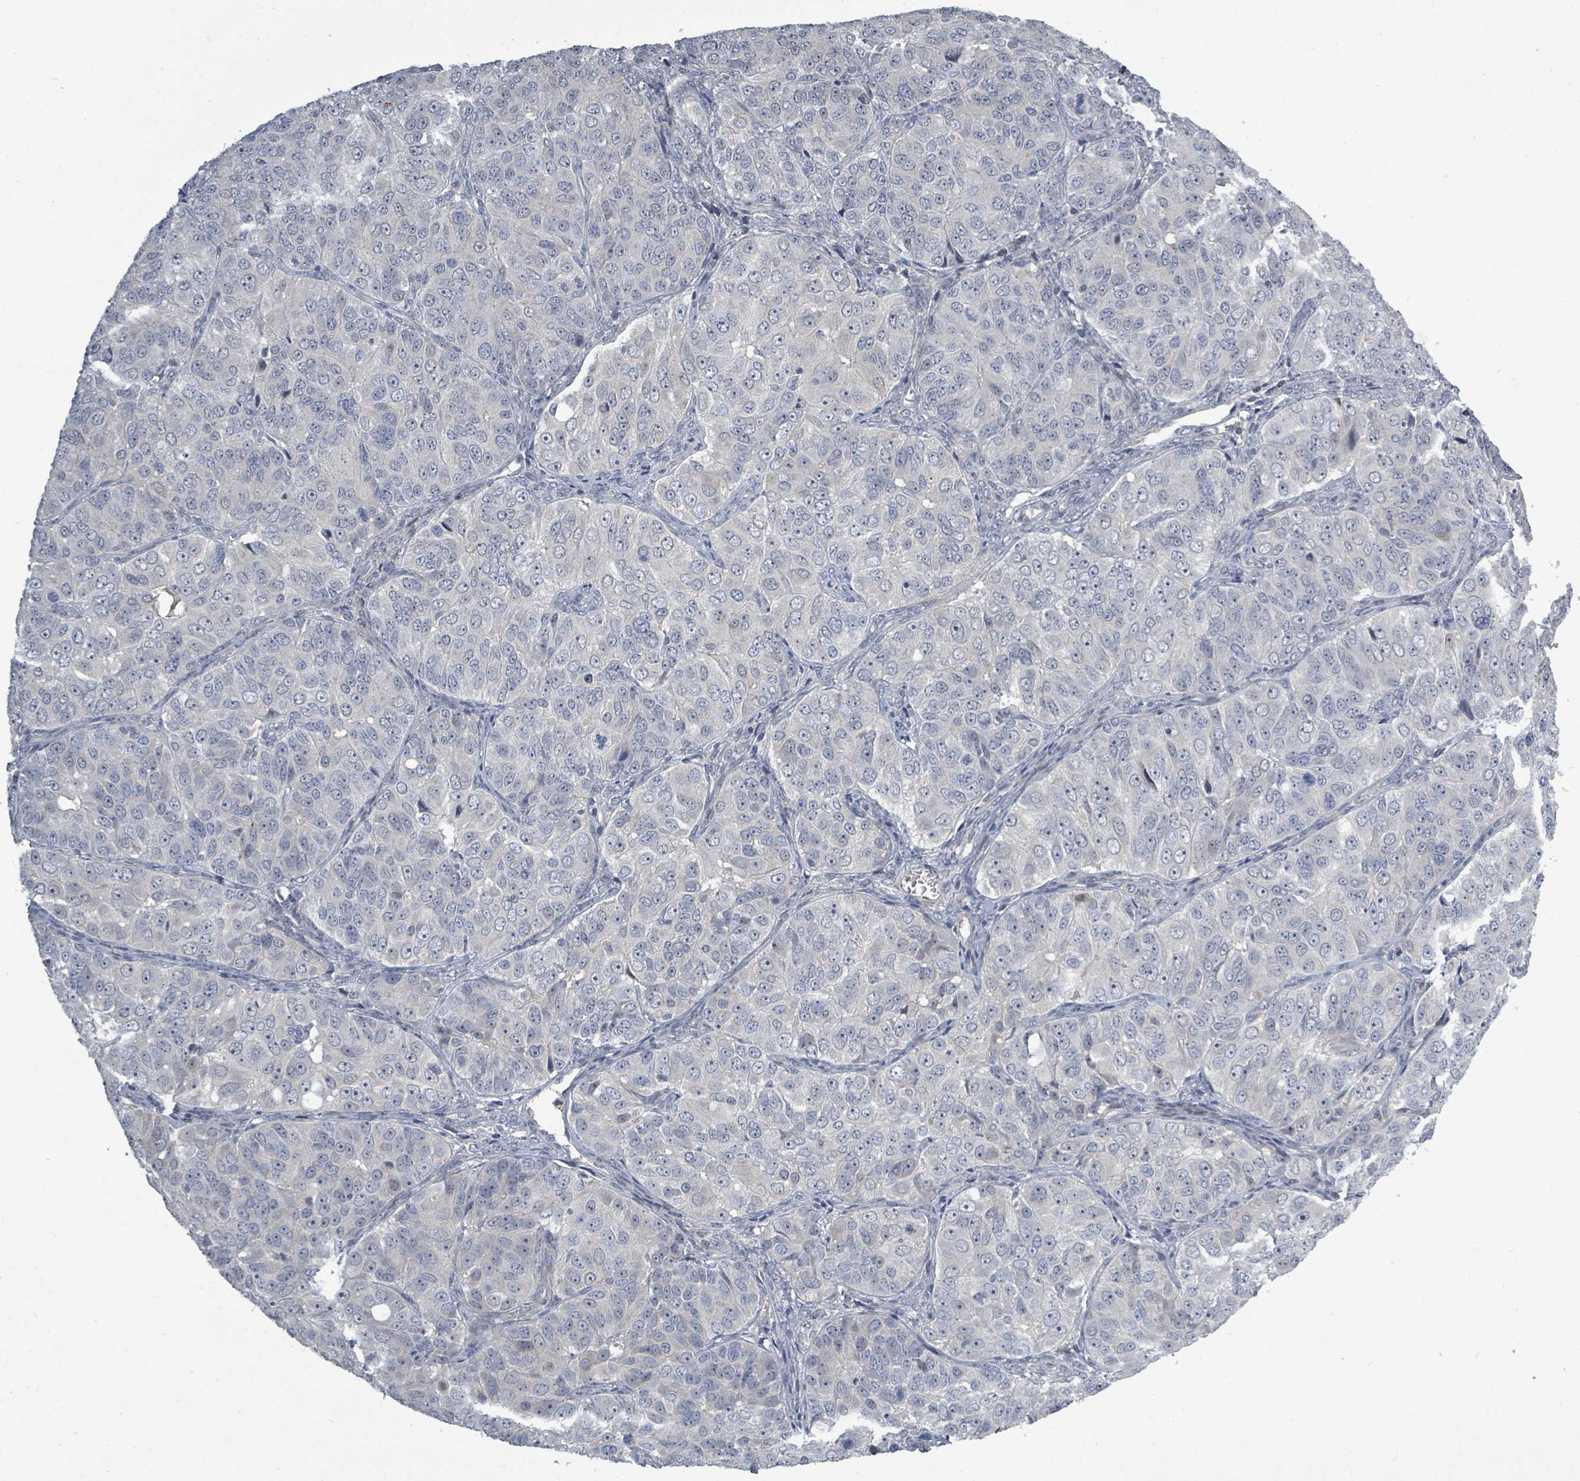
{"staining": {"intensity": "negative", "quantity": "none", "location": "none"}, "tissue": "ovarian cancer", "cell_type": "Tumor cells", "image_type": "cancer", "snomed": [{"axis": "morphology", "description": "Carcinoma, endometroid"}, {"axis": "topography", "description": "Ovary"}], "caption": "Protein analysis of ovarian endometroid carcinoma demonstrates no significant positivity in tumor cells. (Stains: DAB IHC with hematoxylin counter stain, Microscopy: brightfield microscopy at high magnification).", "gene": "LEFTY2", "patient": {"sex": "female", "age": 51}}